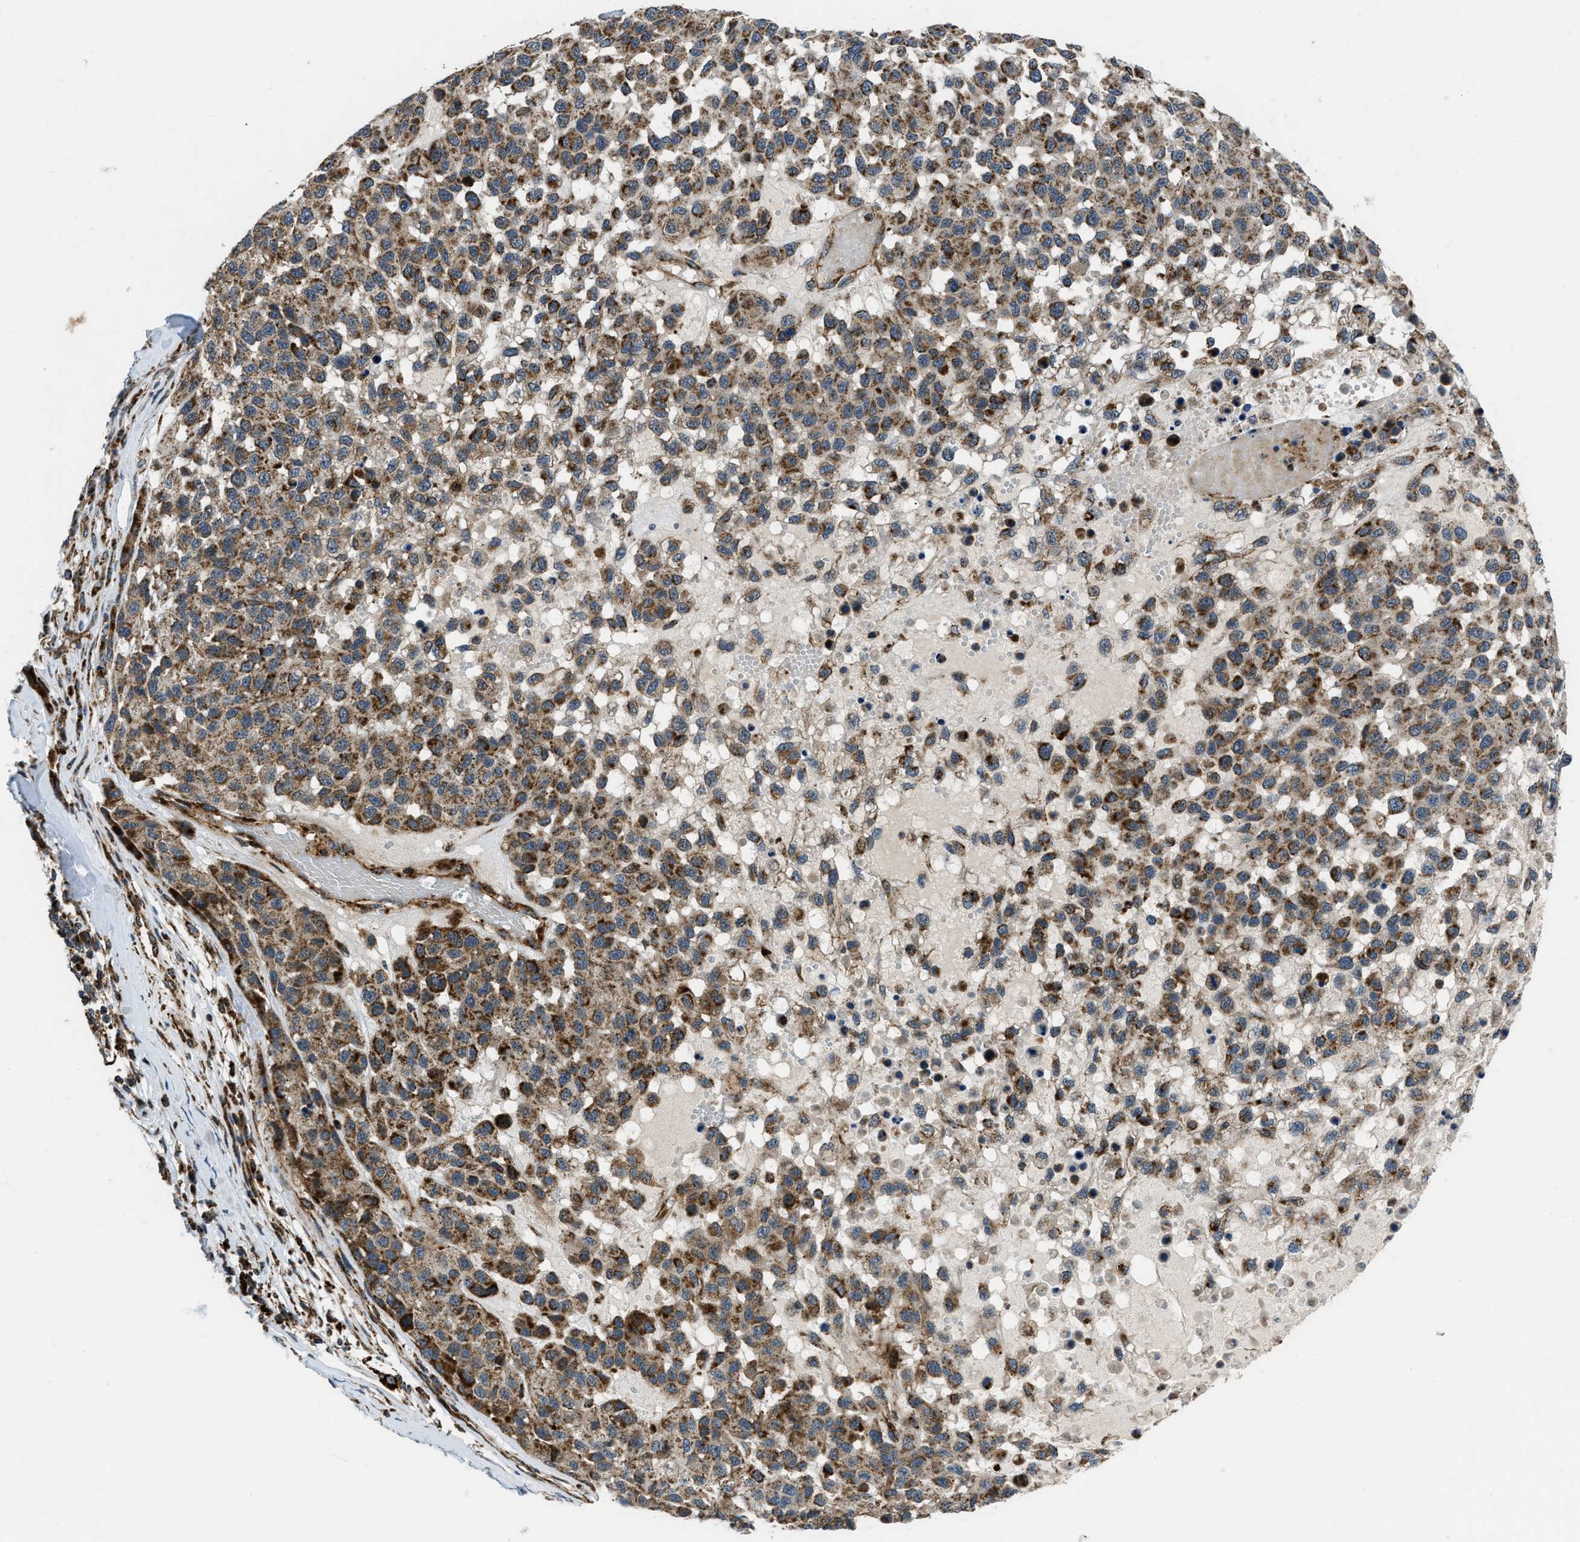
{"staining": {"intensity": "moderate", "quantity": ">75%", "location": "cytoplasmic/membranous"}, "tissue": "melanoma", "cell_type": "Tumor cells", "image_type": "cancer", "snomed": [{"axis": "morphology", "description": "Malignant melanoma, NOS"}, {"axis": "topography", "description": "Skin"}], "caption": "Protein analysis of melanoma tissue exhibits moderate cytoplasmic/membranous staining in approximately >75% of tumor cells.", "gene": "GSDME", "patient": {"sex": "male", "age": 62}}